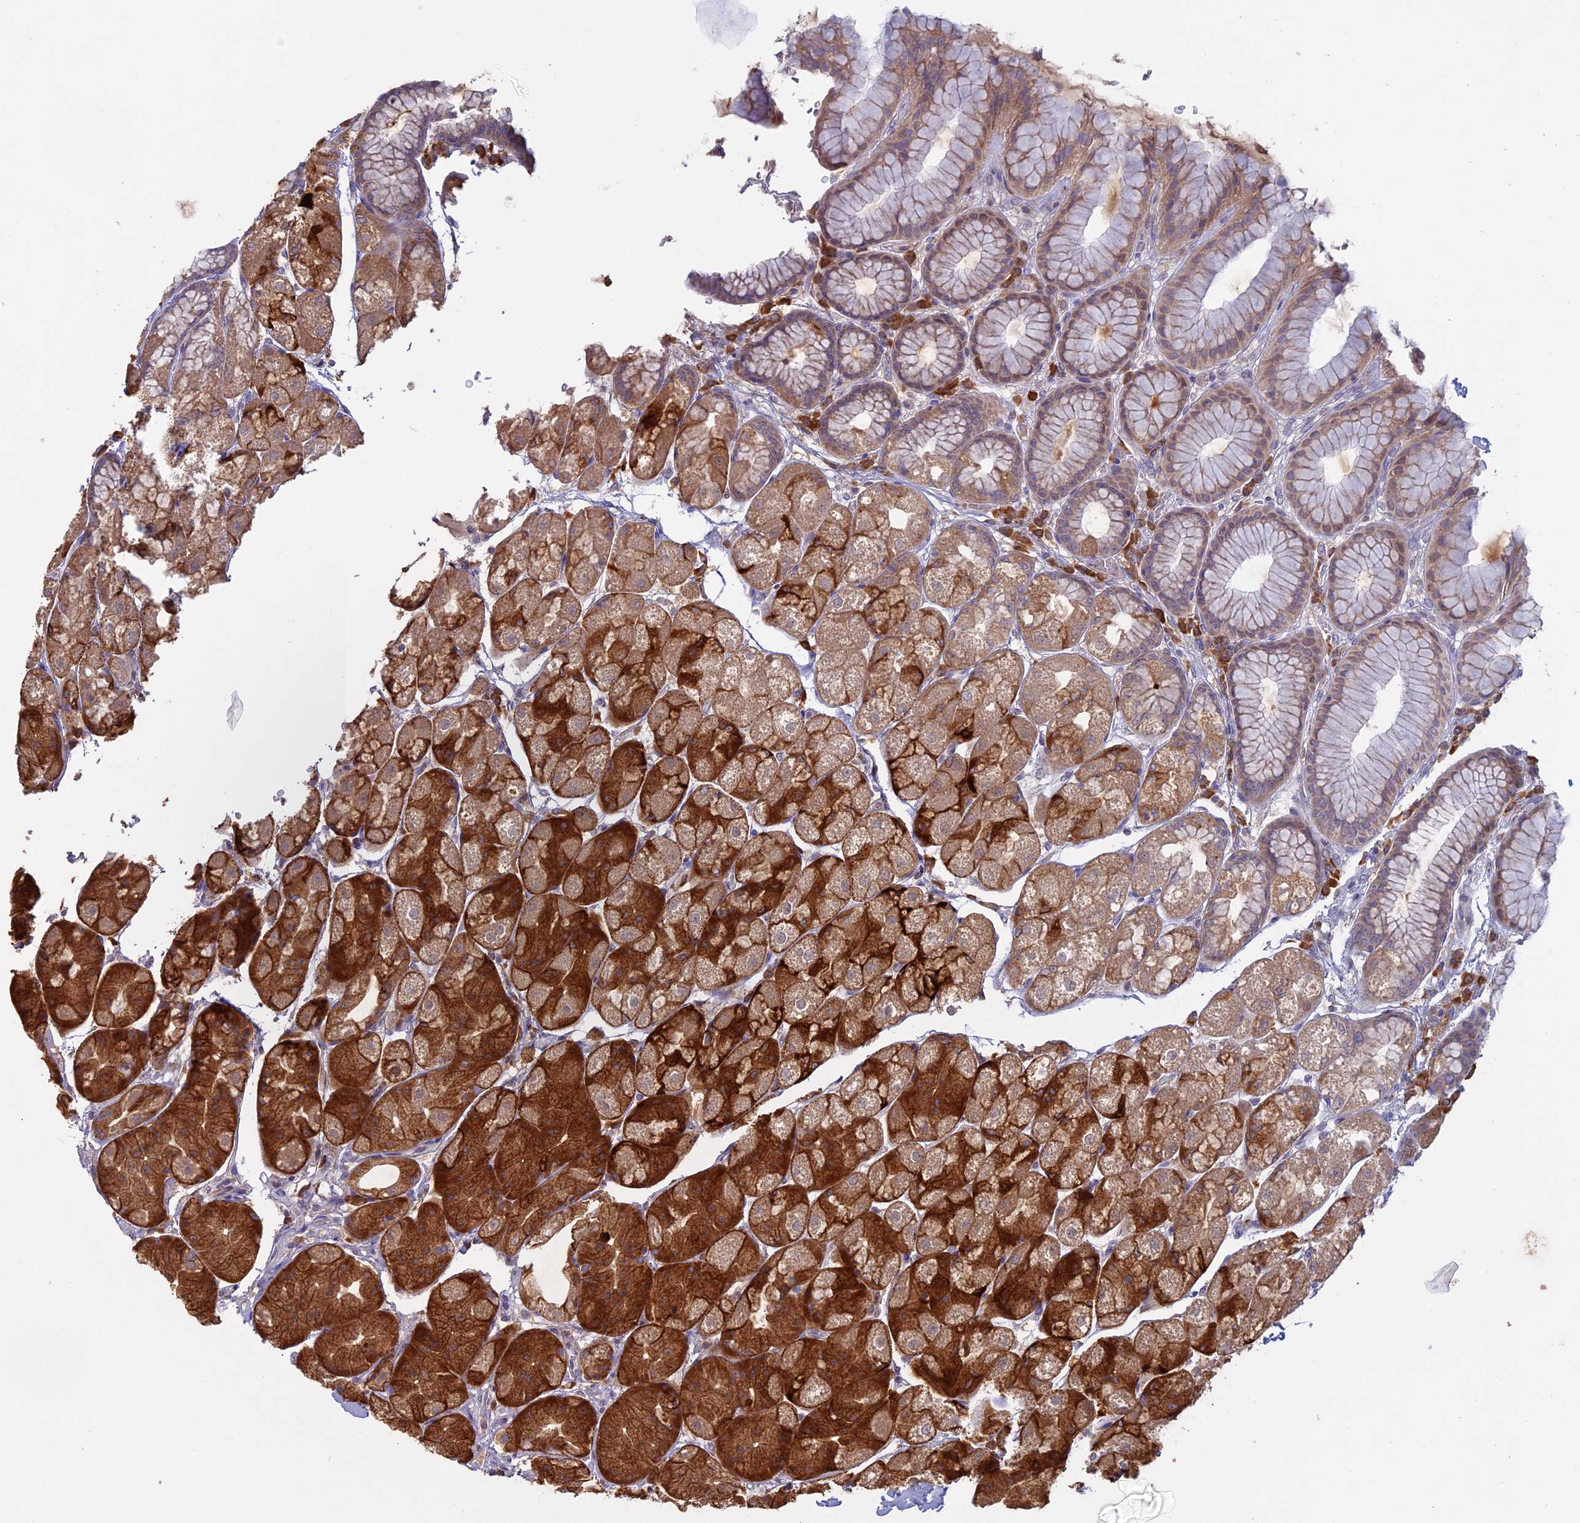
{"staining": {"intensity": "strong", "quantity": "25%-75%", "location": "cytoplasmic/membranous"}, "tissue": "stomach", "cell_type": "Glandular cells", "image_type": "normal", "snomed": [{"axis": "morphology", "description": "Normal tissue, NOS"}, {"axis": "topography", "description": "Stomach"}], "caption": "Immunohistochemistry of unremarkable human stomach shows high levels of strong cytoplasmic/membranous staining in approximately 25%-75% of glandular cells.", "gene": "TMEM208", "patient": {"sex": "male", "age": 57}}